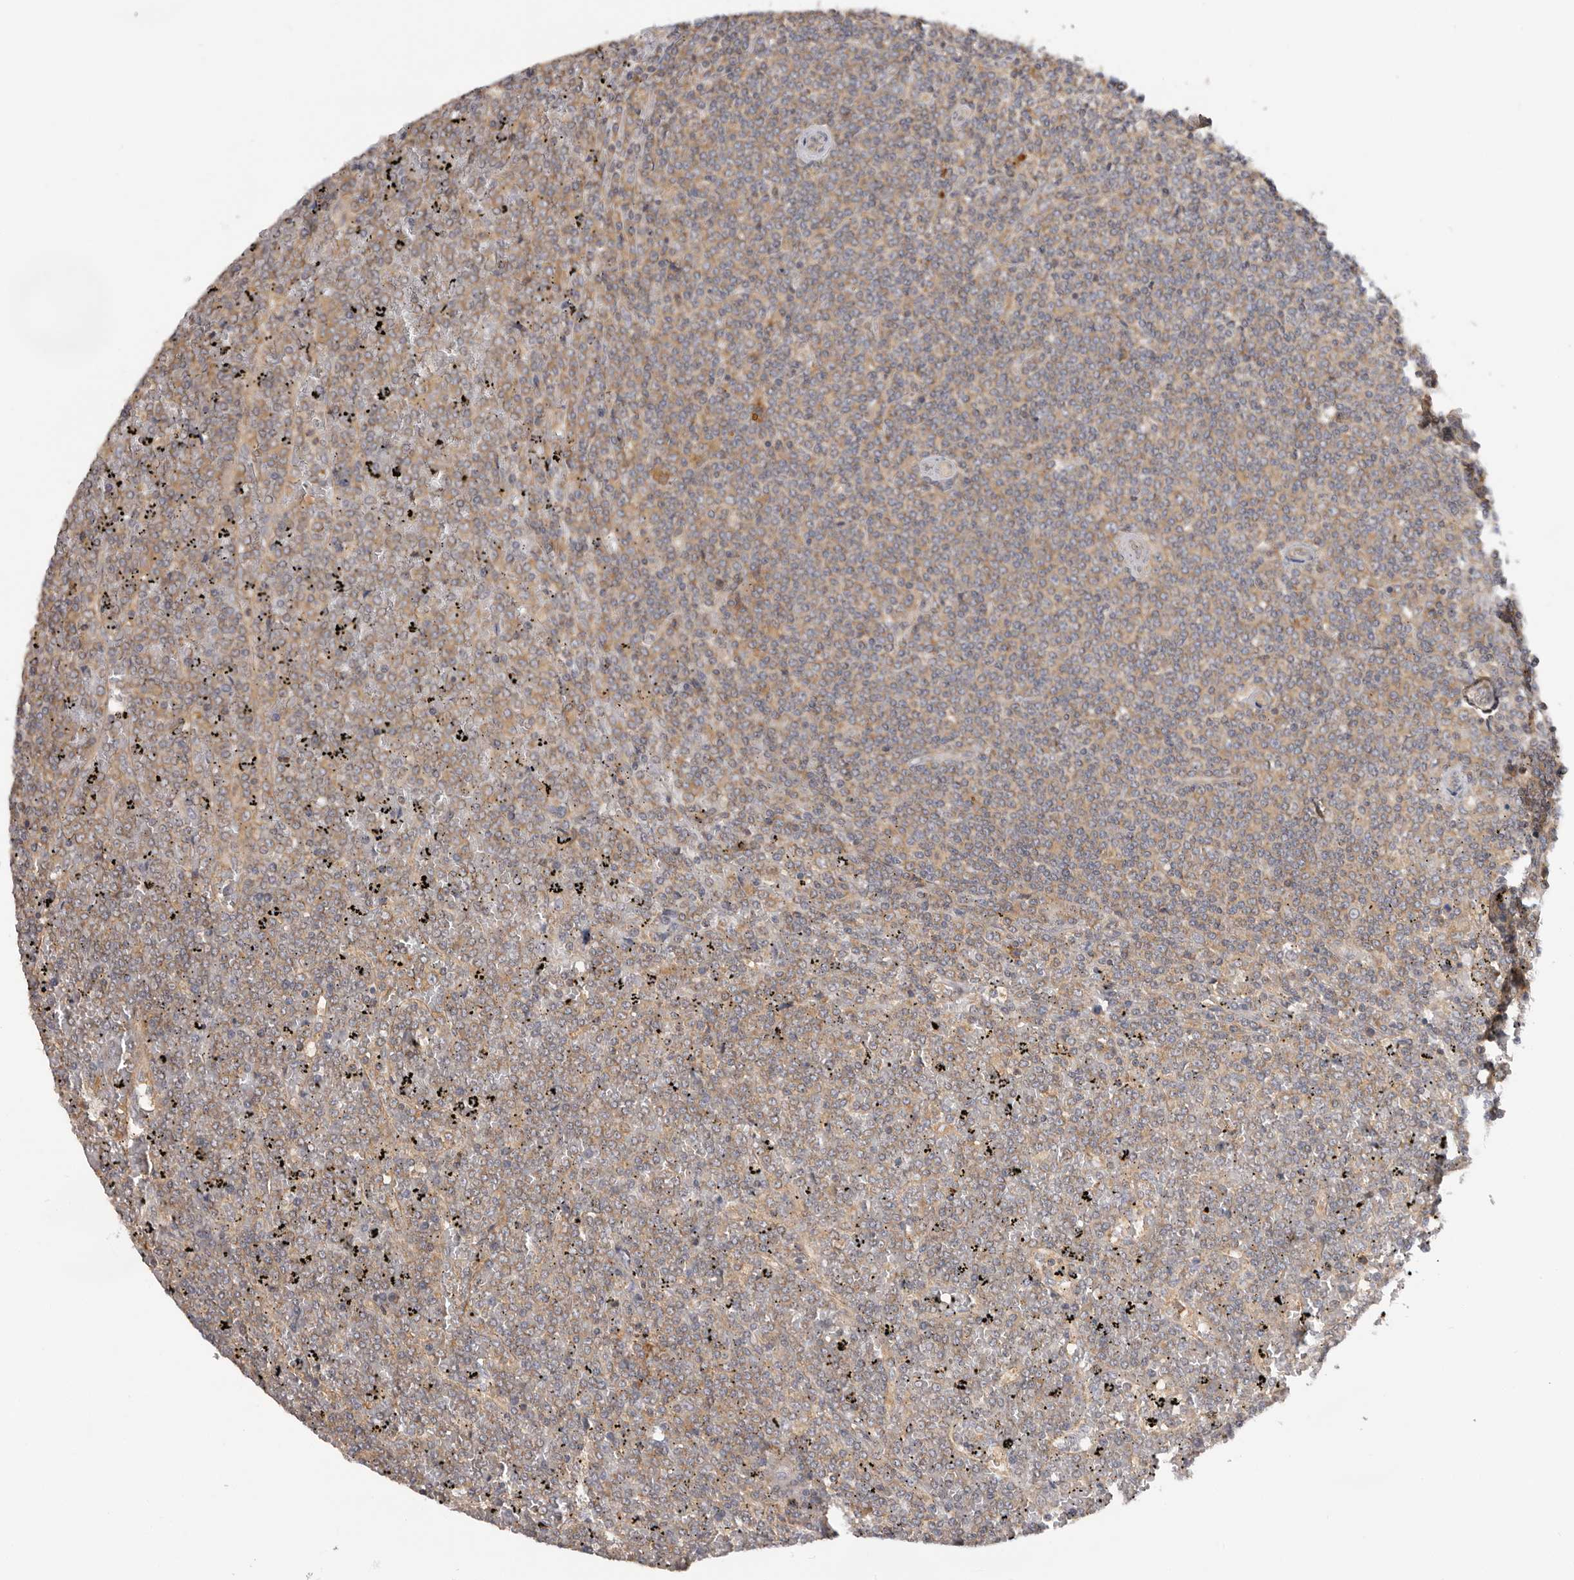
{"staining": {"intensity": "moderate", "quantity": ">75%", "location": "cytoplasmic/membranous"}, "tissue": "lymphoma", "cell_type": "Tumor cells", "image_type": "cancer", "snomed": [{"axis": "morphology", "description": "Malignant lymphoma, non-Hodgkin's type, Low grade"}, {"axis": "topography", "description": "Spleen"}], "caption": "Immunohistochemistry (IHC) staining of lymphoma, which demonstrates medium levels of moderate cytoplasmic/membranous expression in about >75% of tumor cells indicating moderate cytoplasmic/membranous protein positivity. The staining was performed using DAB (3,3'-diaminobenzidine) (brown) for protein detection and nuclei were counterstained in hematoxylin (blue).", "gene": "PPP1R42", "patient": {"sex": "female", "age": 19}}